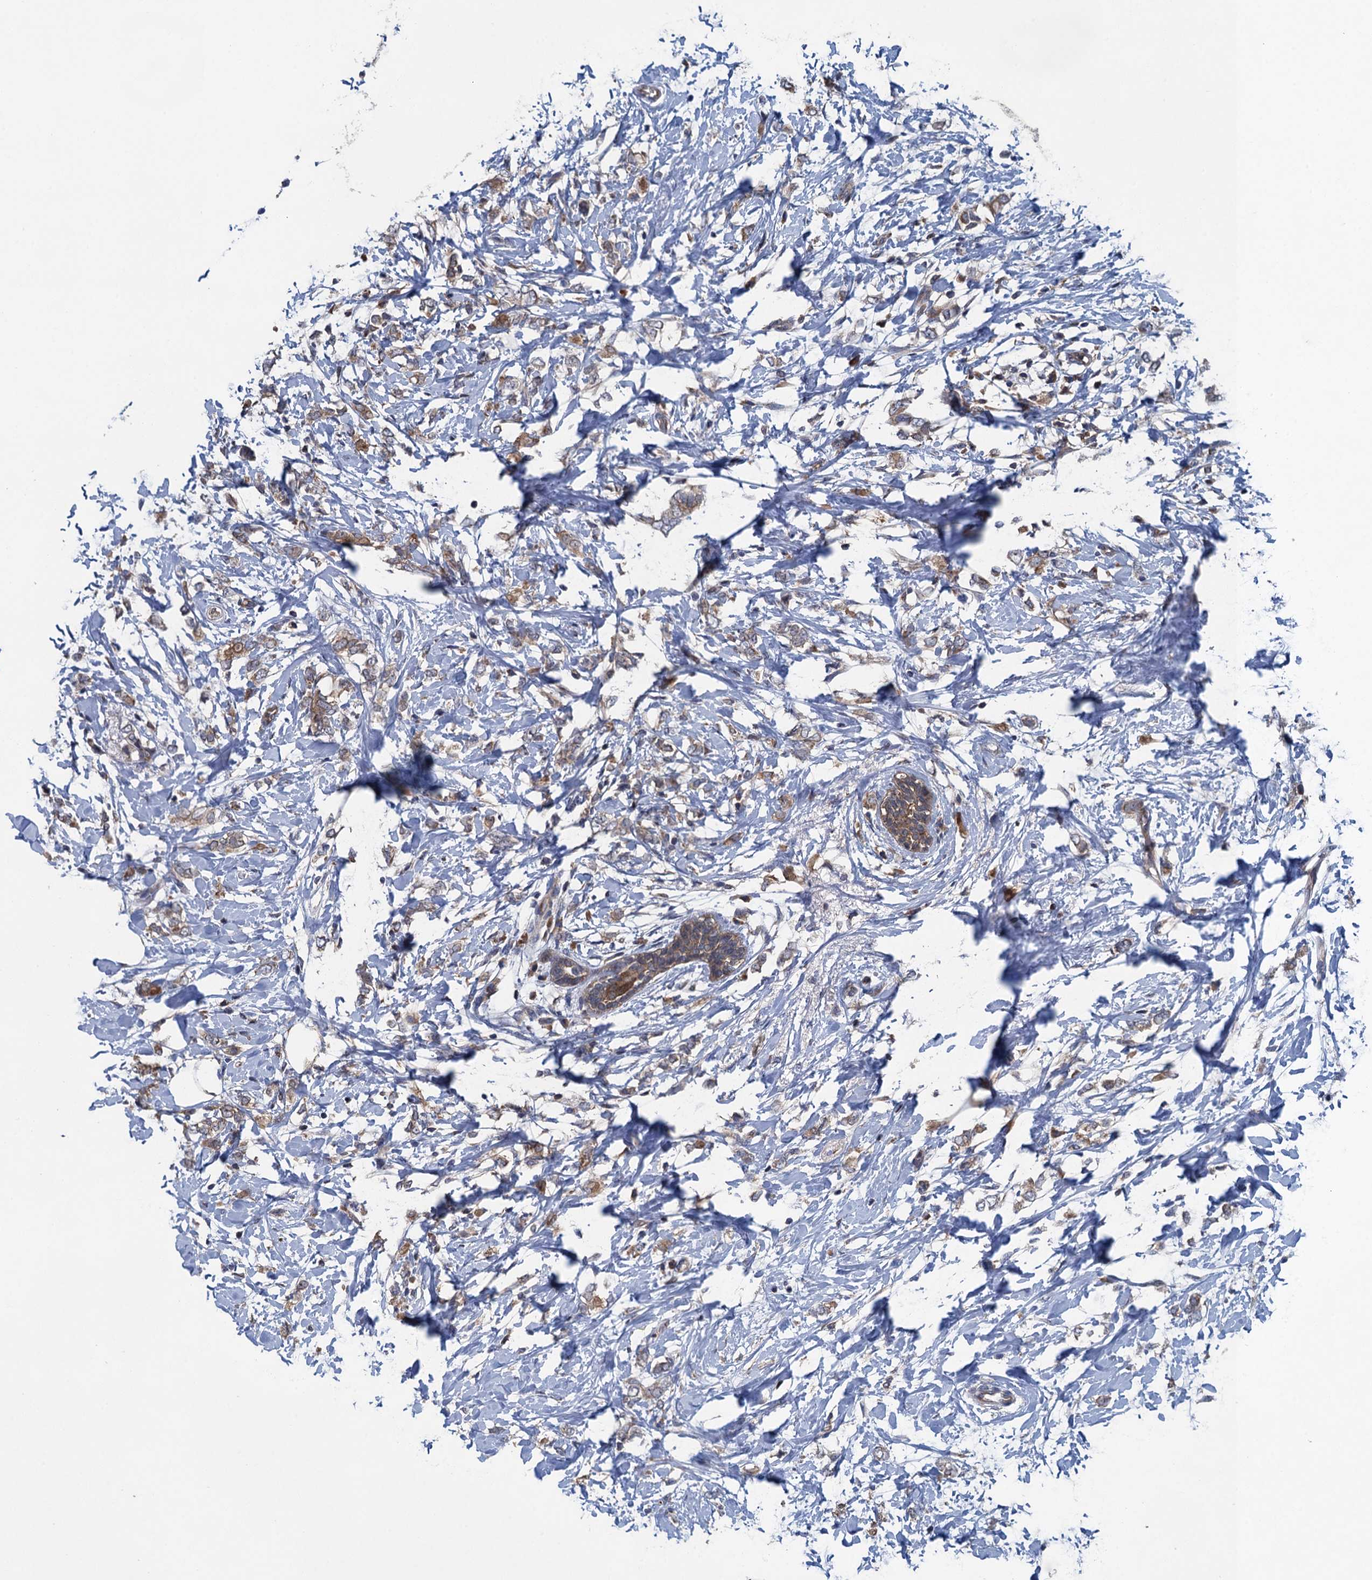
{"staining": {"intensity": "moderate", "quantity": "<25%", "location": "cytoplasmic/membranous"}, "tissue": "breast cancer", "cell_type": "Tumor cells", "image_type": "cancer", "snomed": [{"axis": "morphology", "description": "Normal tissue, NOS"}, {"axis": "morphology", "description": "Lobular carcinoma"}, {"axis": "topography", "description": "Breast"}], "caption": "Immunohistochemical staining of breast lobular carcinoma reveals moderate cytoplasmic/membranous protein expression in approximately <25% of tumor cells. (DAB = brown stain, brightfield microscopy at high magnification).", "gene": "CNTN5", "patient": {"sex": "female", "age": 47}}